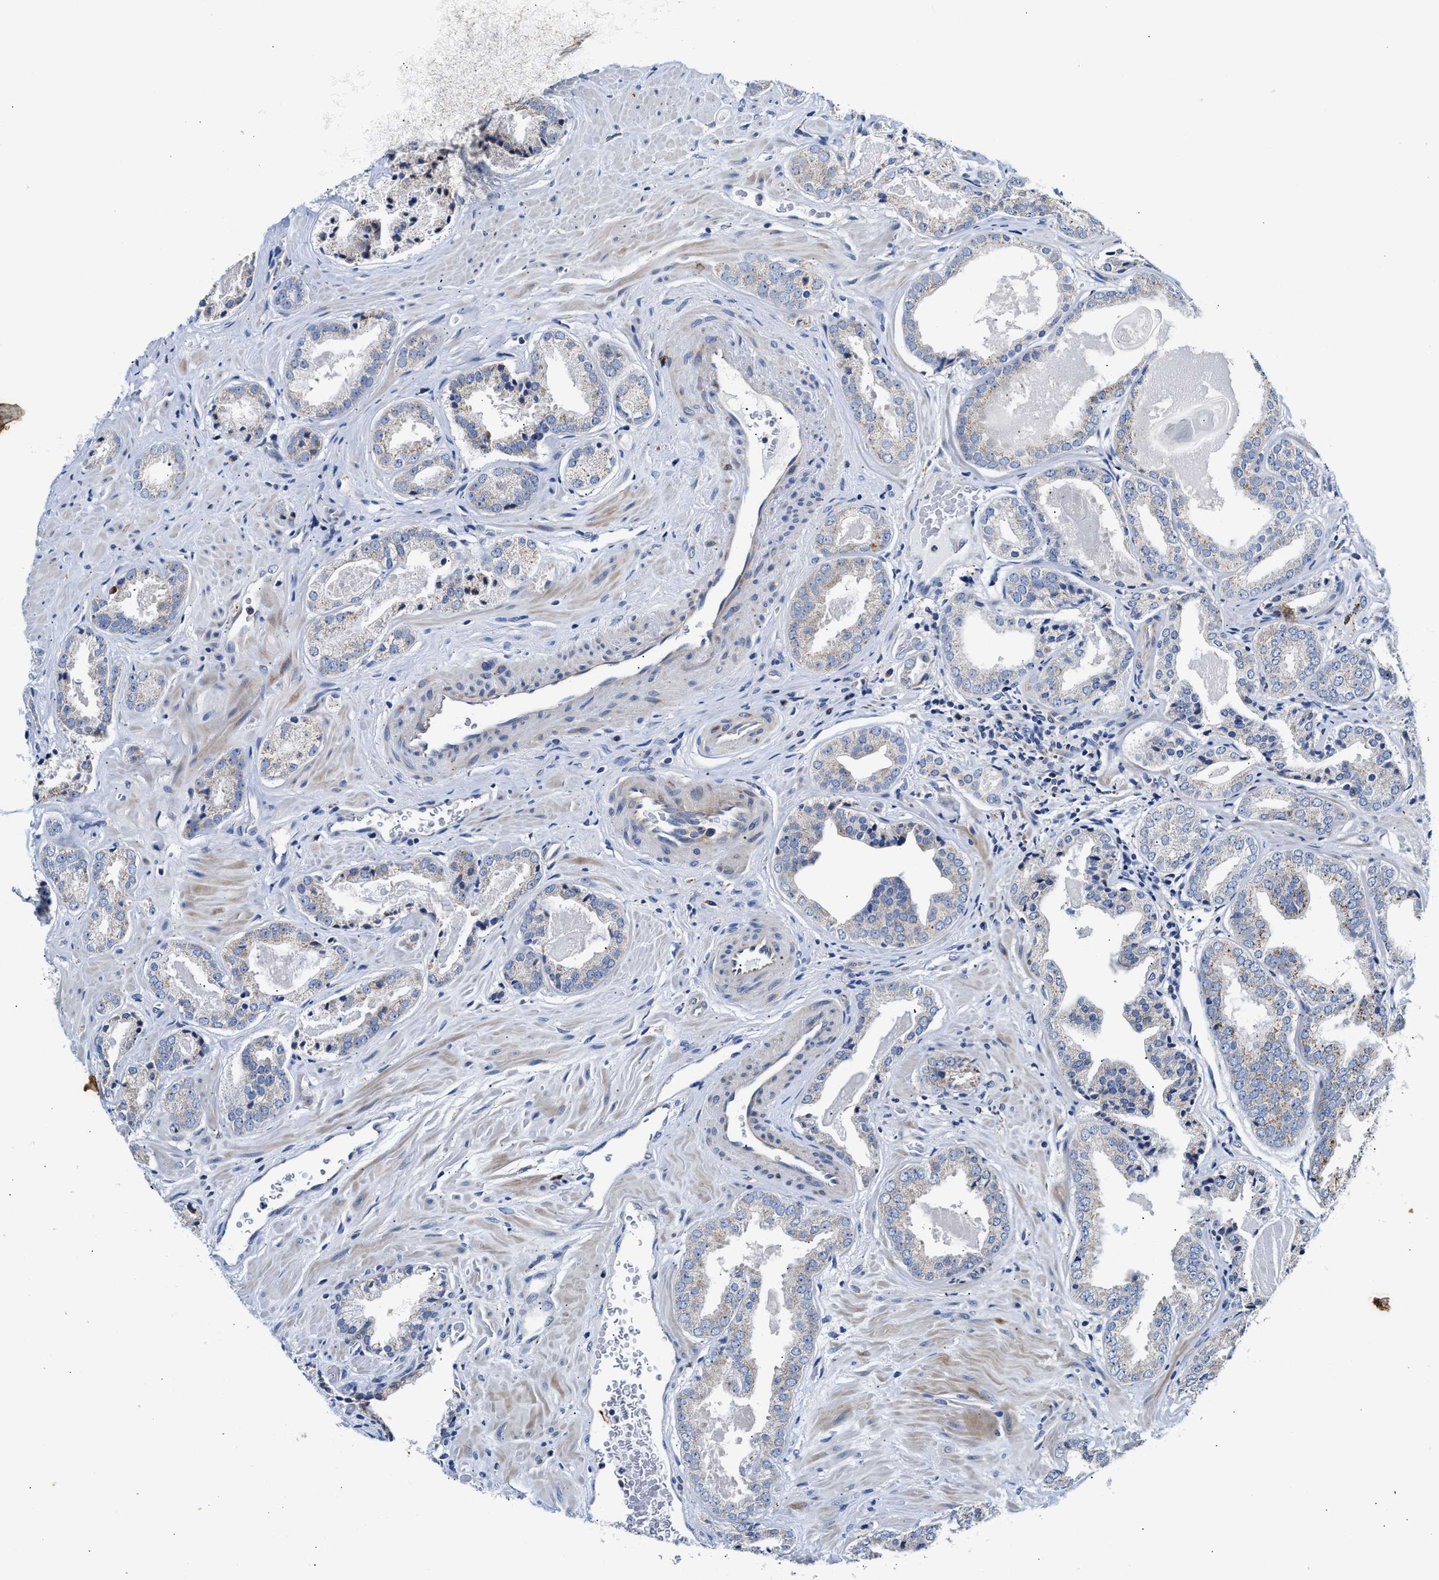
{"staining": {"intensity": "negative", "quantity": "none", "location": "none"}, "tissue": "prostate cancer", "cell_type": "Tumor cells", "image_type": "cancer", "snomed": [{"axis": "morphology", "description": "Adenocarcinoma, Low grade"}, {"axis": "topography", "description": "Prostate"}], "caption": "Tumor cells show no significant positivity in prostate cancer (adenocarcinoma (low-grade)).", "gene": "ACADVL", "patient": {"sex": "male", "age": 71}}